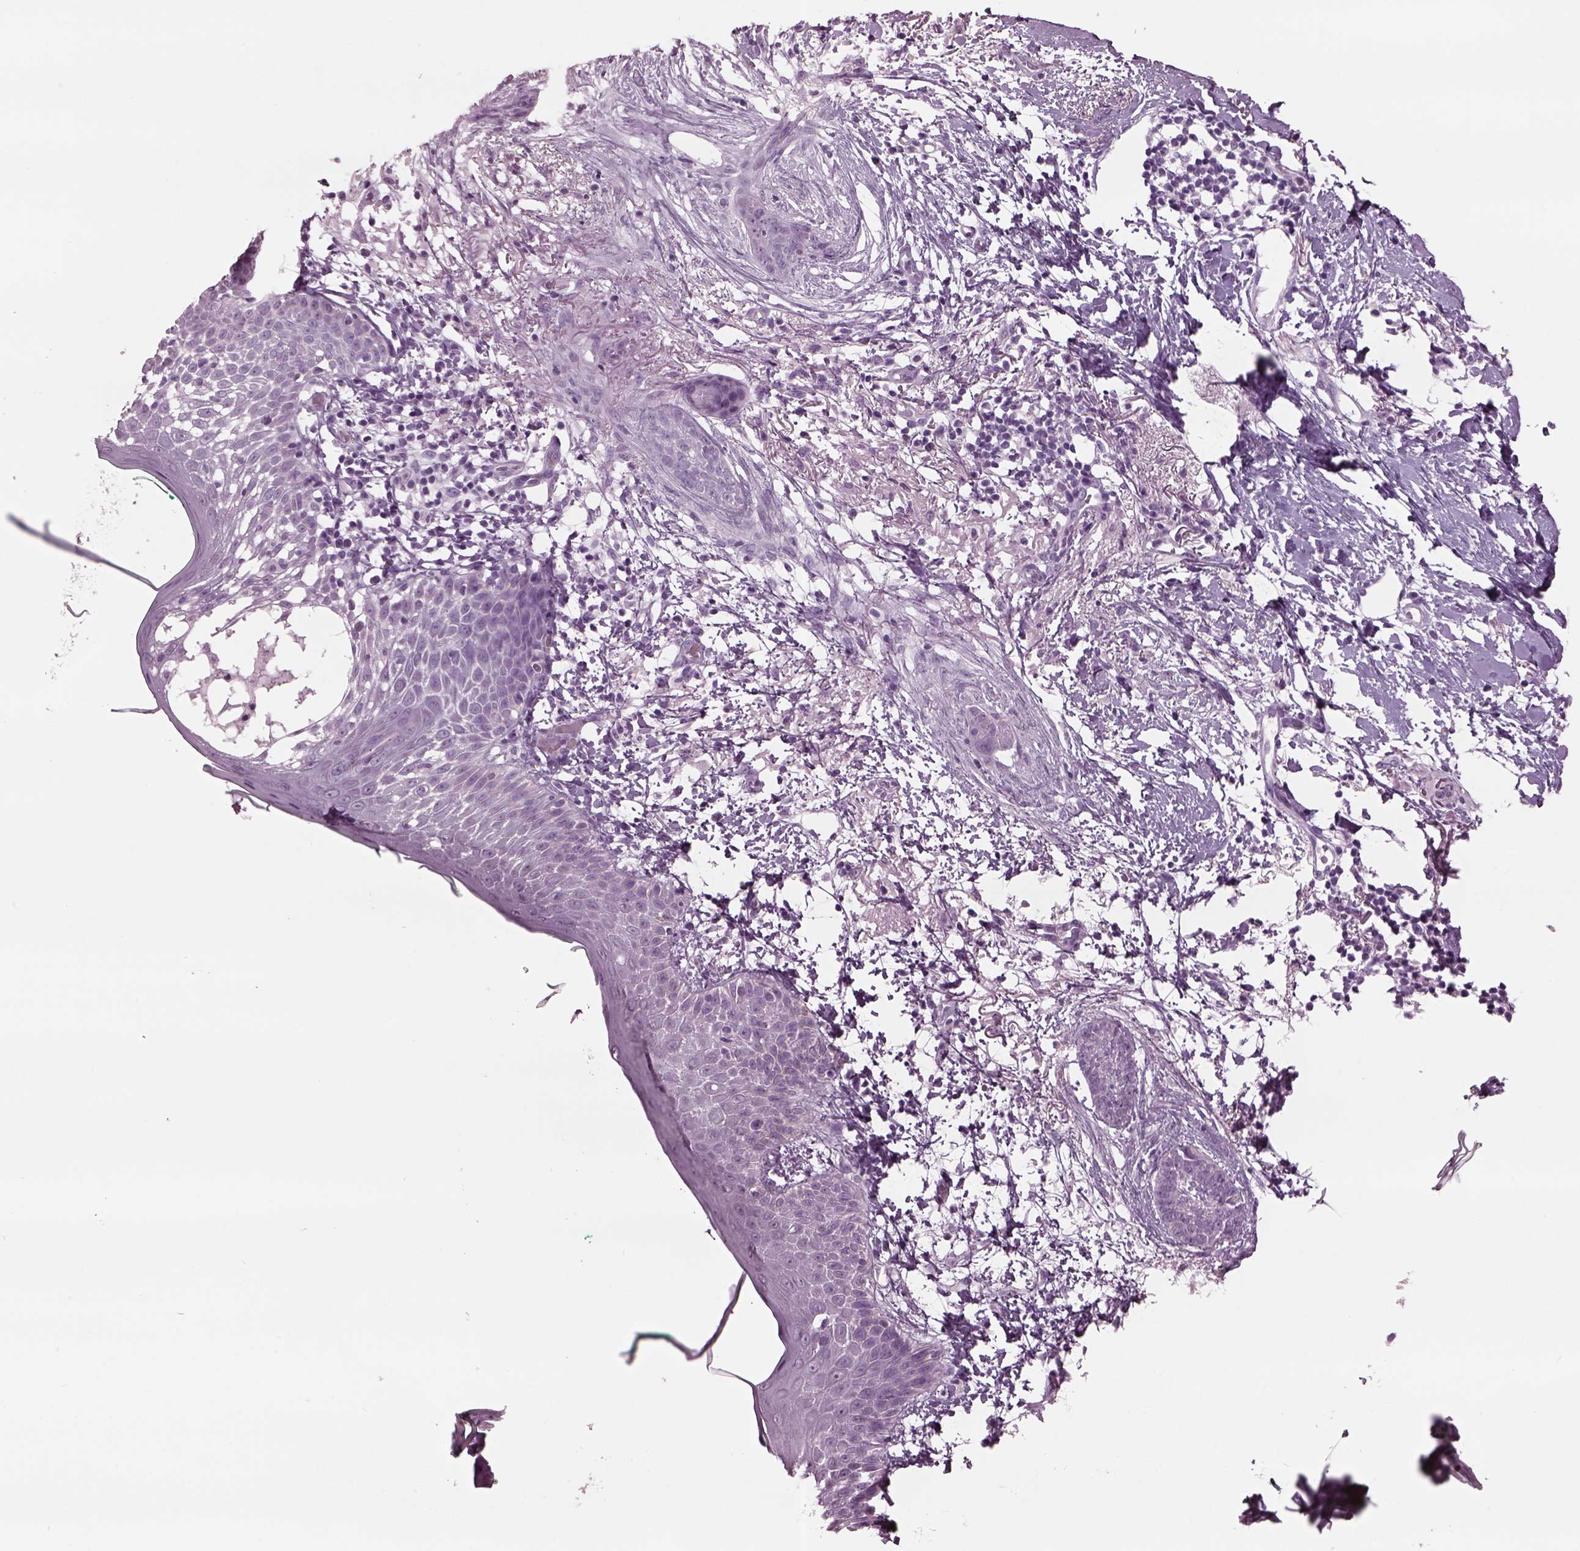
{"staining": {"intensity": "negative", "quantity": "none", "location": "none"}, "tissue": "skin cancer", "cell_type": "Tumor cells", "image_type": "cancer", "snomed": [{"axis": "morphology", "description": "Normal tissue, NOS"}, {"axis": "morphology", "description": "Basal cell carcinoma"}, {"axis": "topography", "description": "Skin"}], "caption": "High magnification brightfield microscopy of skin basal cell carcinoma stained with DAB (3,3'-diaminobenzidine) (brown) and counterstained with hematoxylin (blue): tumor cells show no significant expression.", "gene": "TPPP2", "patient": {"sex": "male", "age": 84}}